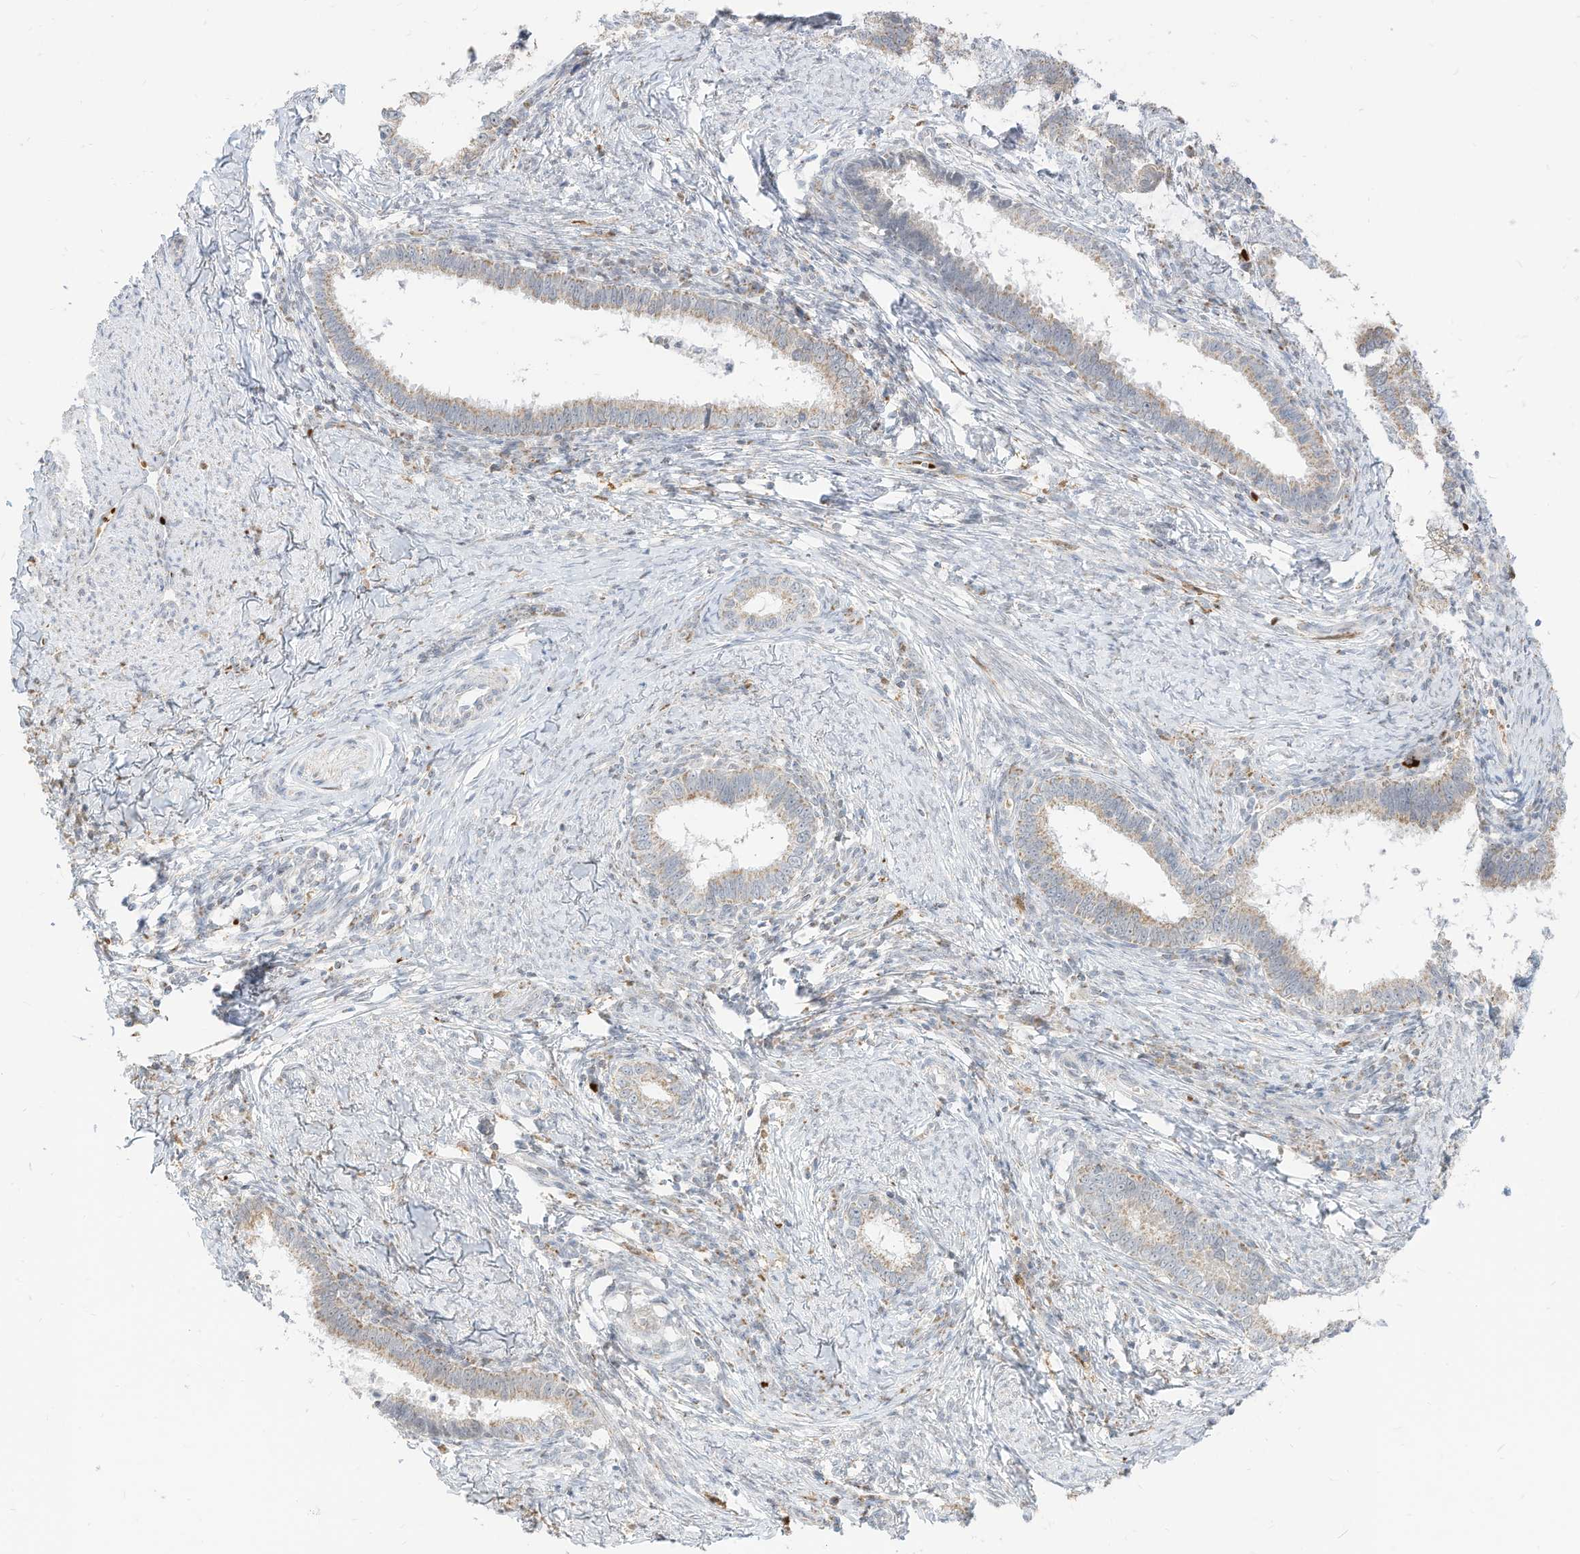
{"staining": {"intensity": "weak", "quantity": ">75%", "location": "cytoplasmic/membranous"}, "tissue": "cervical cancer", "cell_type": "Tumor cells", "image_type": "cancer", "snomed": [{"axis": "morphology", "description": "Adenocarcinoma, NOS"}, {"axis": "topography", "description": "Cervix"}], "caption": "A micrograph showing weak cytoplasmic/membranous positivity in approximately >75% of tumor cells in adenocarcinoma (cervical), as visualized by brown immunohistochemical staining.", "gene": "MTUS2", "patient": {"sex": "female", "age": 36}}